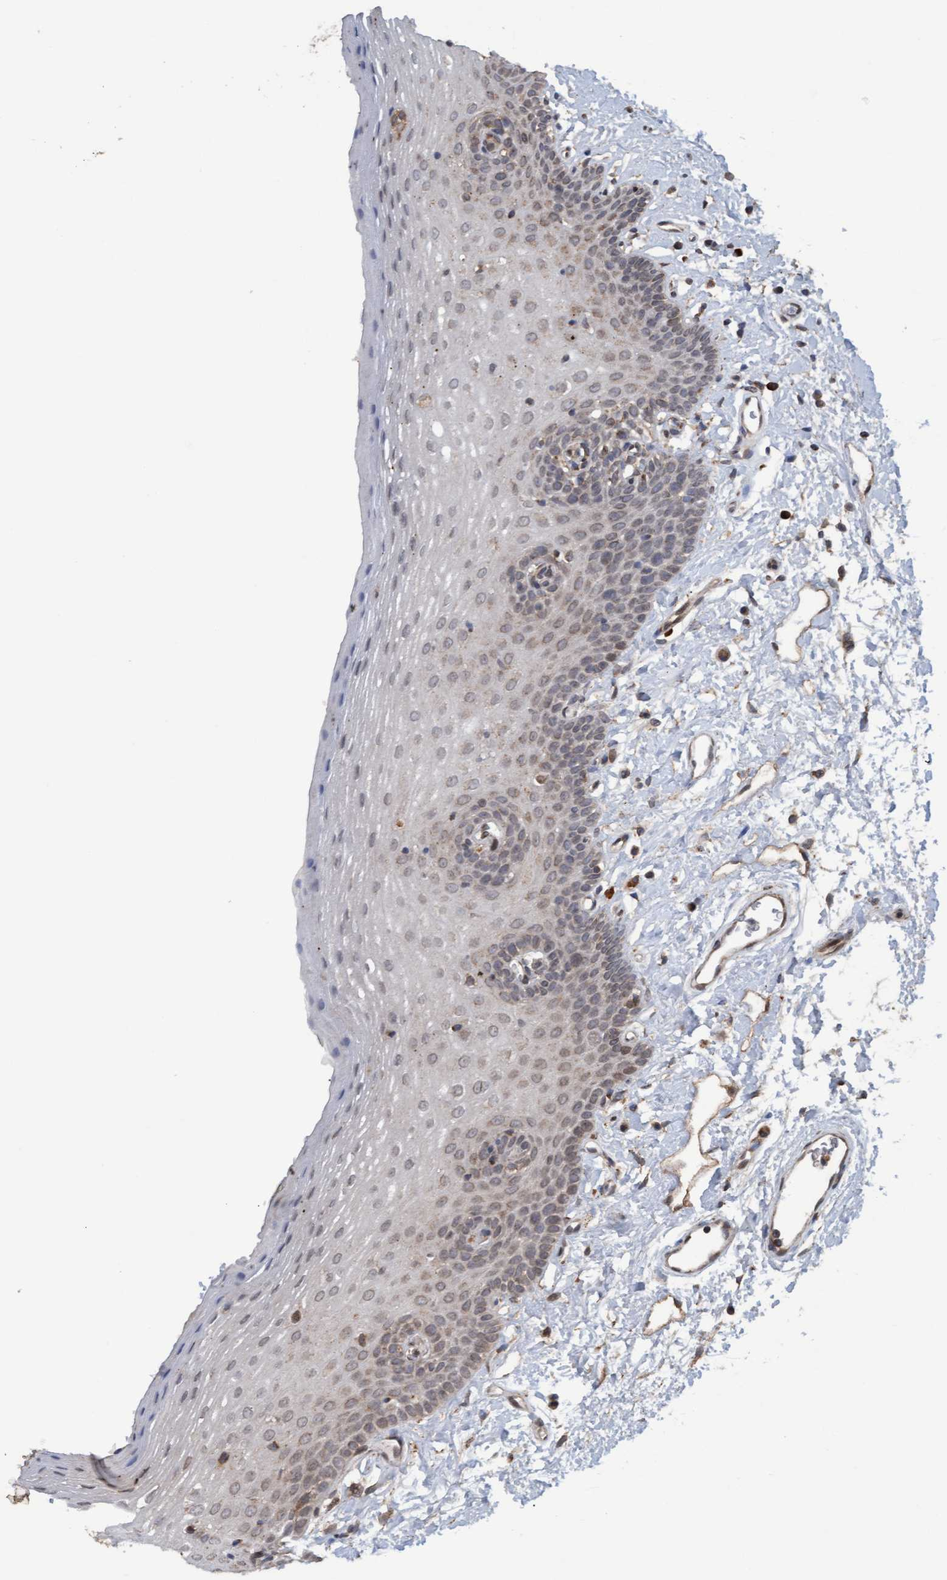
{"staining": {"intensity": "weak", "quantity": "<25%", "location": "cytoplasmic/membranous"}, "tissue": "oral mucosa", "cell_type": "Squamous epithelial cells", "image_type": "normal", "snomed": [{"axis": "morphology", "description": "Normal tissue, NOS"}, {"axis": "topography", "description": "Oral tissue"}], "caption": "Immunohistochemical staining of benign human oral mucosa displays no significant expression in squamous epithelial cells. Nuclei are stained in blue.", "gene": "MGLL", "patient": {"sex": "male", "age": 66}}